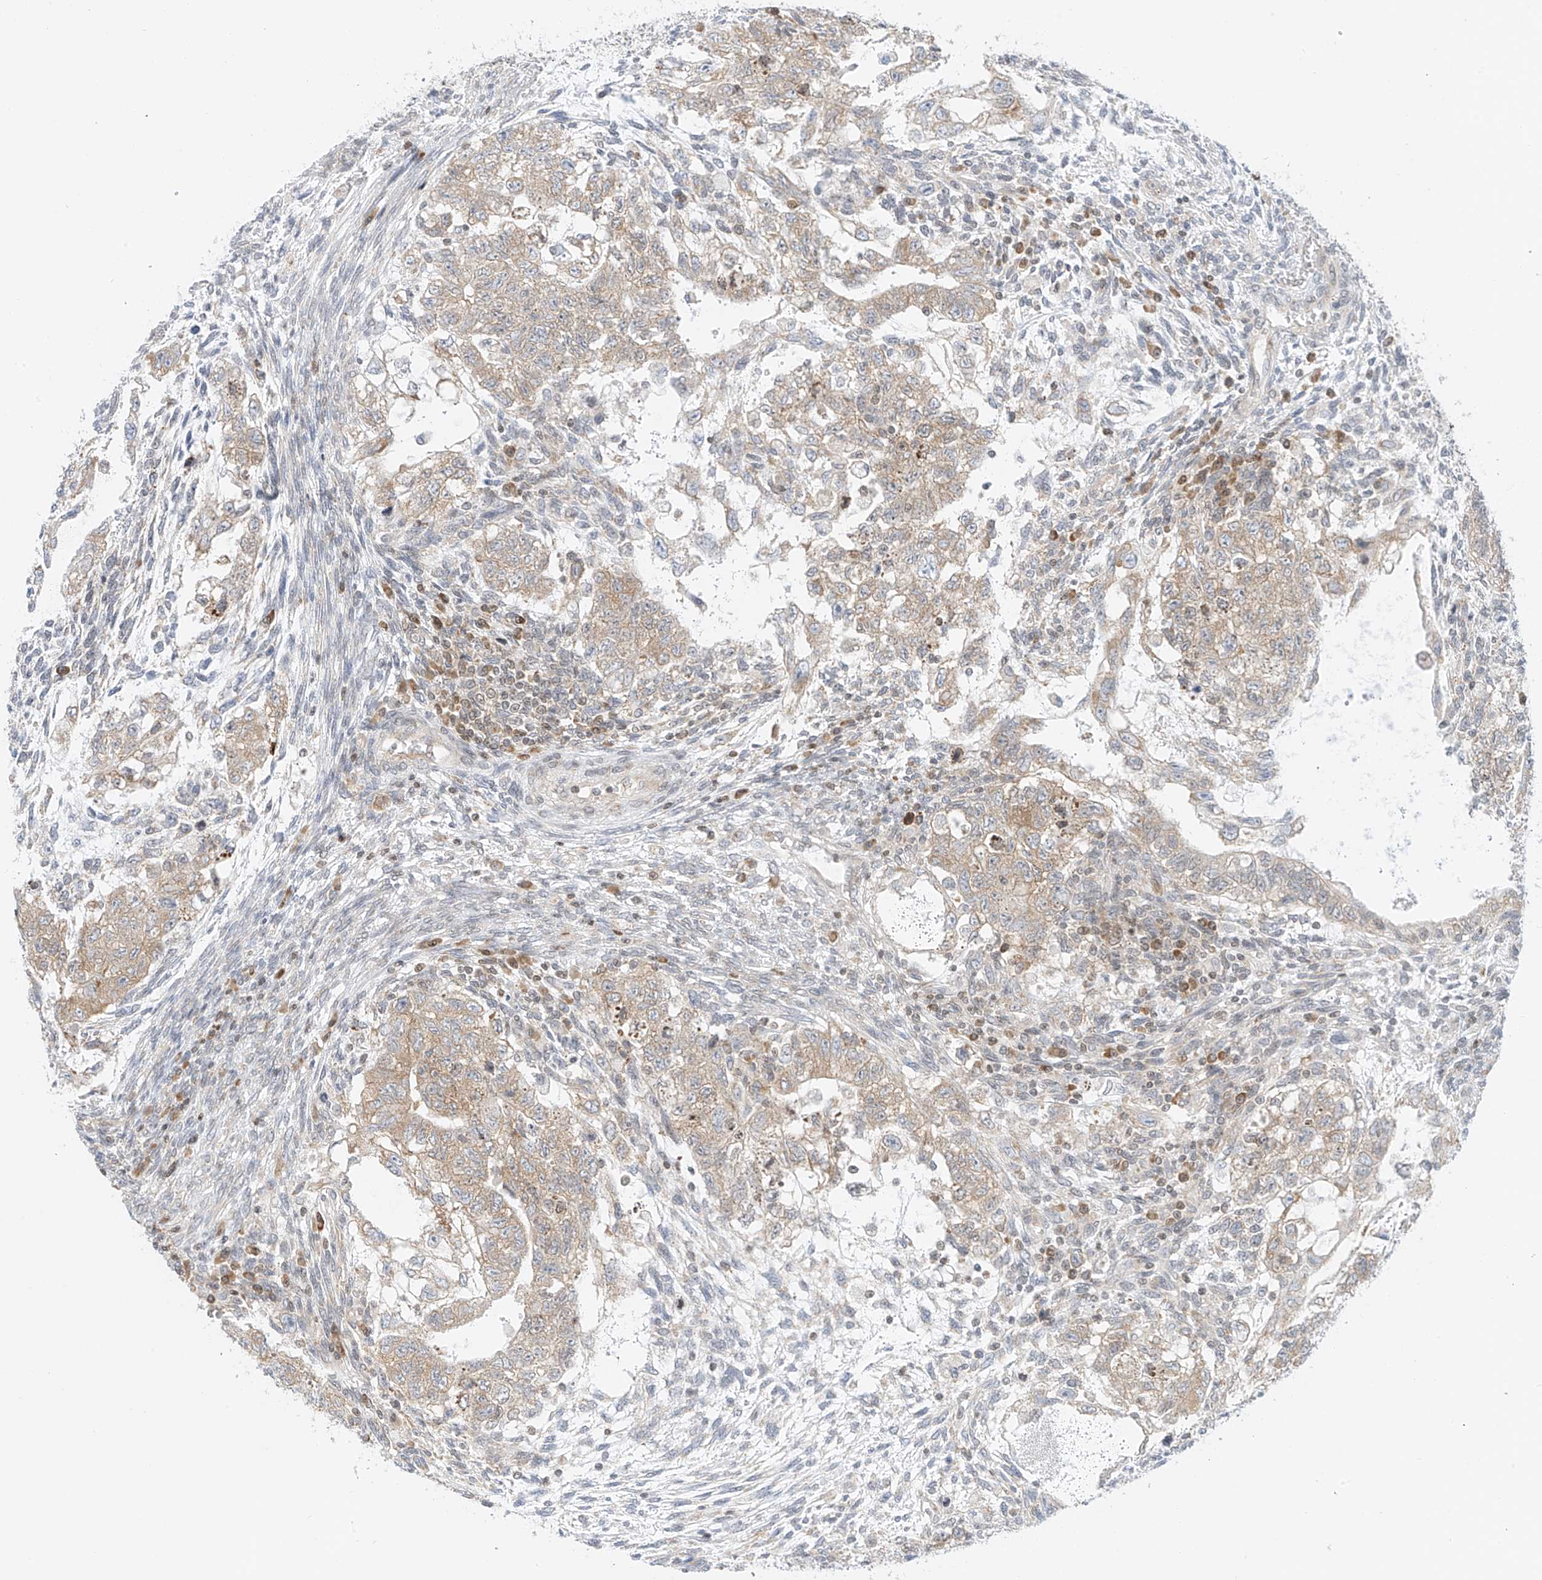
{"staining": {"intensity": "weak", "quantity": "25%-75%", "location": "cytoplasmic/membranous"}, "tissue": "testis cancer", "cell_type": "Tumor cells", "image_type": "cancer", "snomed": [{"axis": "morphology", "description": "Carcinoma, Embryonal, NOS"}, {"axis": "topography", "description": "Testis"}], "caption": "IHC (DAB (3,3'-diaminobenzidine)) staining of human embryonal carcinoma (testis) reveals weak cytoplasmic/membranous protein staining in about 25%-75% of tumor cells.", "gene": "EDF1", "patient": {"sex": "male", "age": 37}}